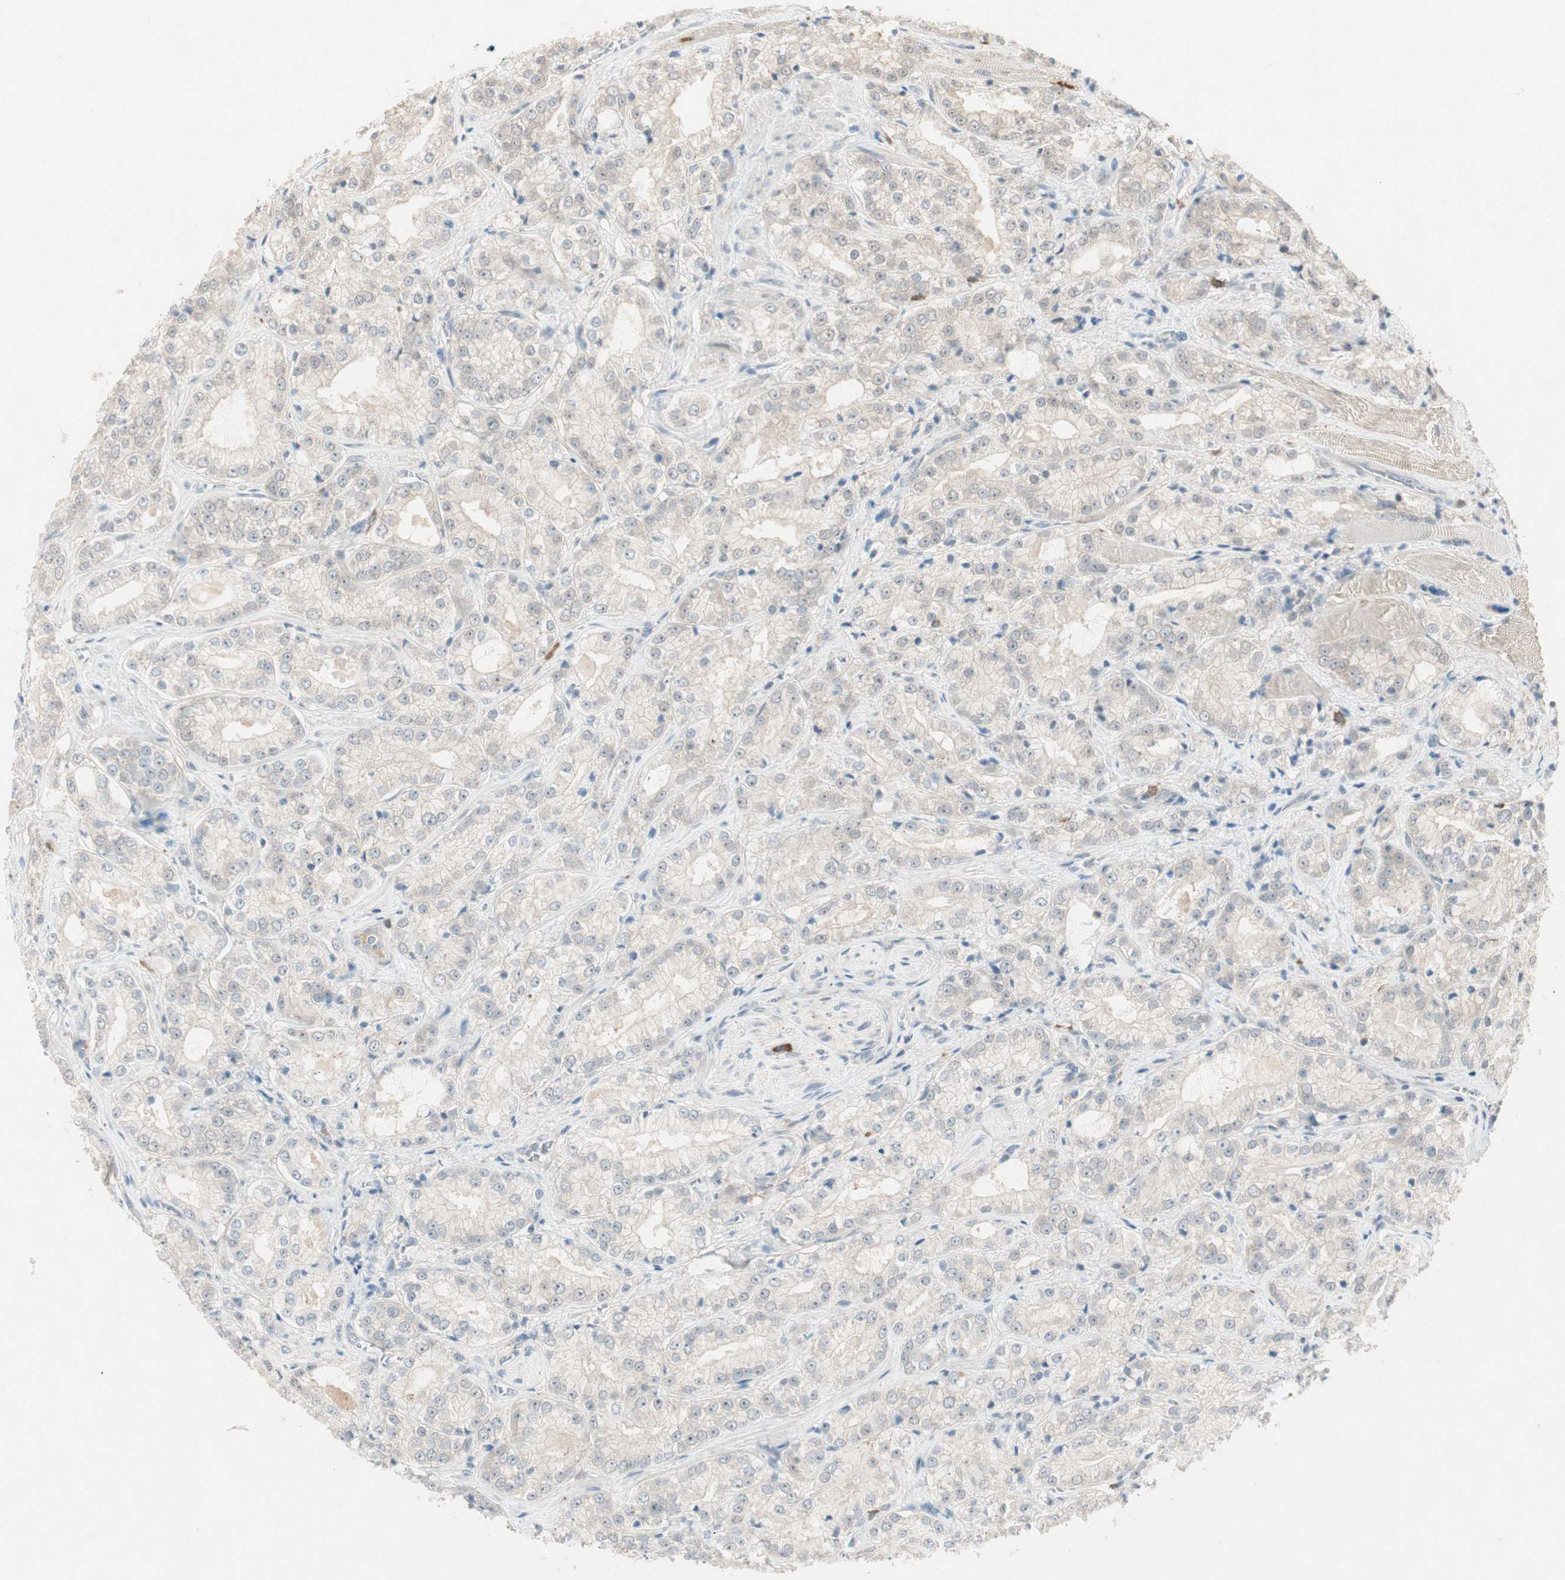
{"staining": {"intensity": "negative", "quantity": "none", "location": "none"}, "tissue": "prostate cancer", "cell_type": "Tumor cells", "image_type": "cancer", "snomed": [{"axis": "morphology", "description": "Adenocarcinoma, High grade"}, {"axis": "topography", "description": "Prostate"}], "caption": "IHC histopathology image of neoplastic tissue: prostate cancer stained with DAB (3,3'-diaminobenzidine) displays no significant protein positivity in tumor cells.", "gene": "RTL6", "patient": {"sex": "male", "age": 73}}